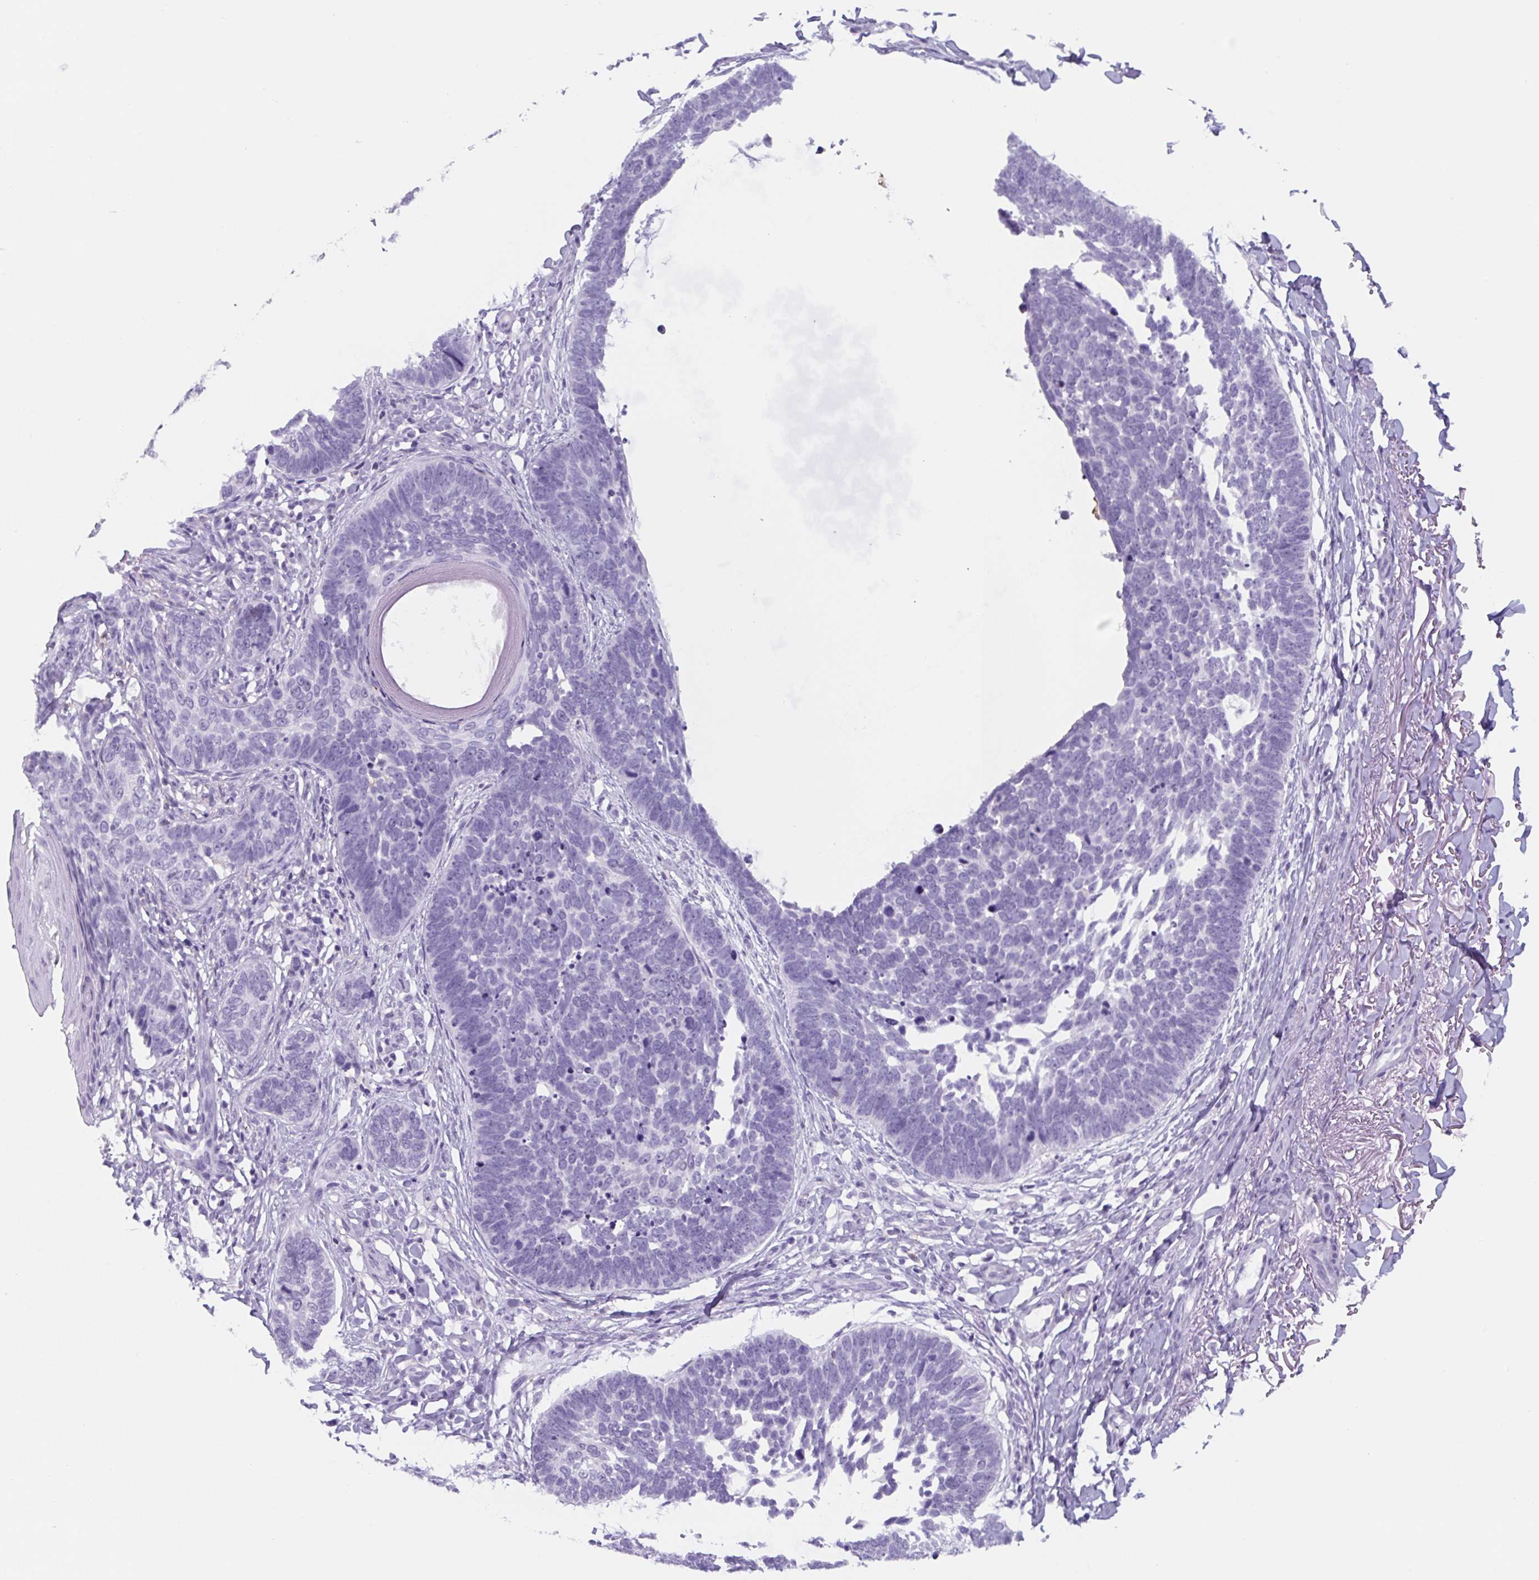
{"staining": {"intensity": "negative", "quantity": "none", "location": "none"}, "tissue": "skin cancer", "cell_type": "Tumor cells", "image_type": "cancer", "snomed": [{"axis": "morphology", "description": "Normal tissue, NOS"}, {"axis": "morphology", "description": "Basal cell carcinoma"}, {"axis": "topography", "description": "Skin"}], "caption": "Protein analysis of basal cell carcinoma (skin) shows no significant expression in tumor cells. (Stains: DAB (3,3'-diaminobenzidine) IHC with hematoxylin counter stain, Microscopy: brightfield microscopy at high magnification).", "gene": "TNFRSF8", "patient": {"sex": "male", "age": 77}}